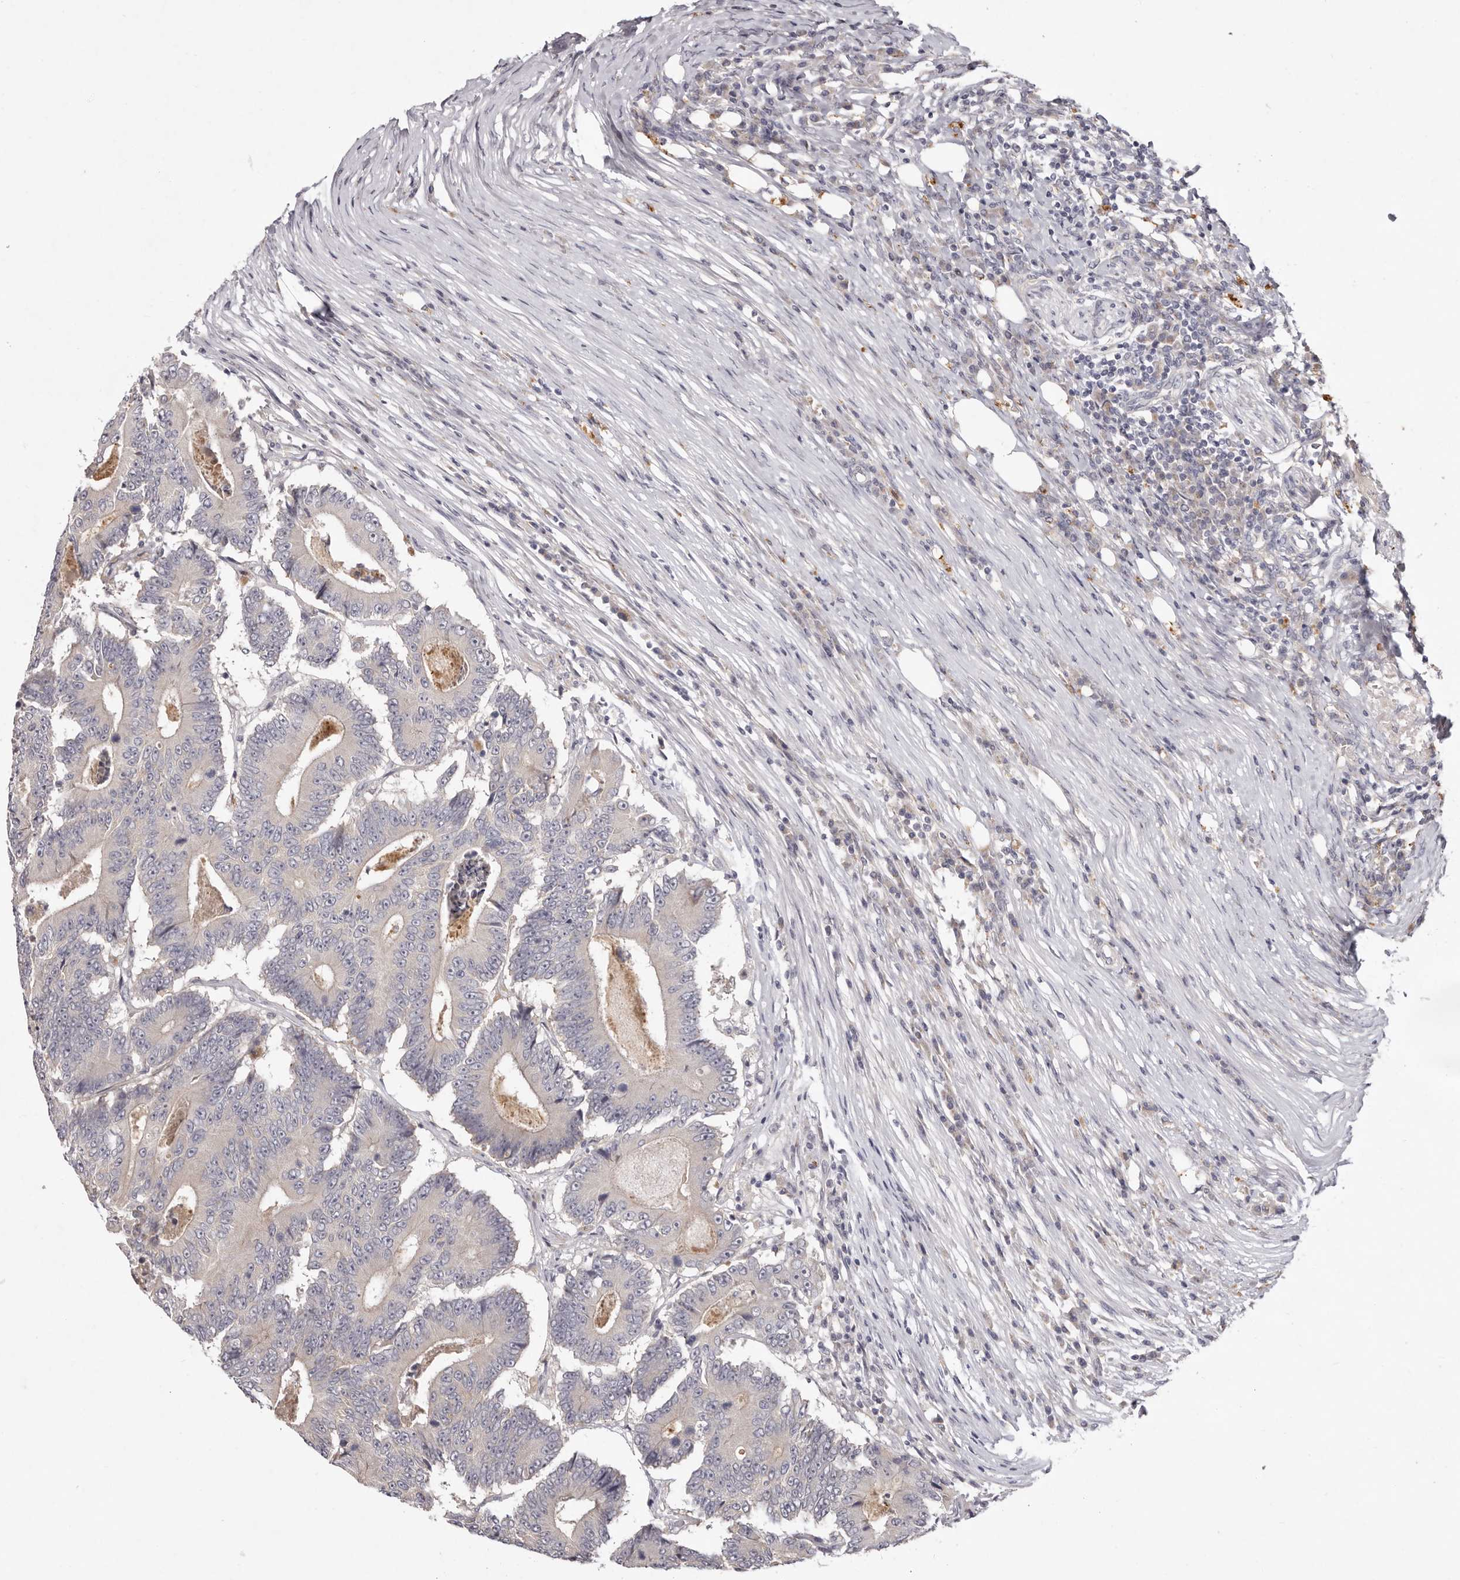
{"staining": {"intensity": "negative", "quantity": "none", "location": "none"}, "tissue": "colorectal cancer", "cell_type": "Tumor cells", "image_type": "cancer", "snomed": [{"axis": "morphology", "description": "Adenocarcinoma, NOS"}, {"axis": "topography", "description": "Colon"}], "caption": "High magnification brightfield microscopy of colorectal adenocarcinoma stained with DAB (3,3'-diaminobenzidine) (brown) and counterstained with hematoxylin (blue): tumor cells show no significant positivity. (DAB (3,3'-diaminobenzidine) immunohistochemistry (IHC), high magnification).", "gene": "GARNL3", "patient": {"sex": "male", "age": 83}}